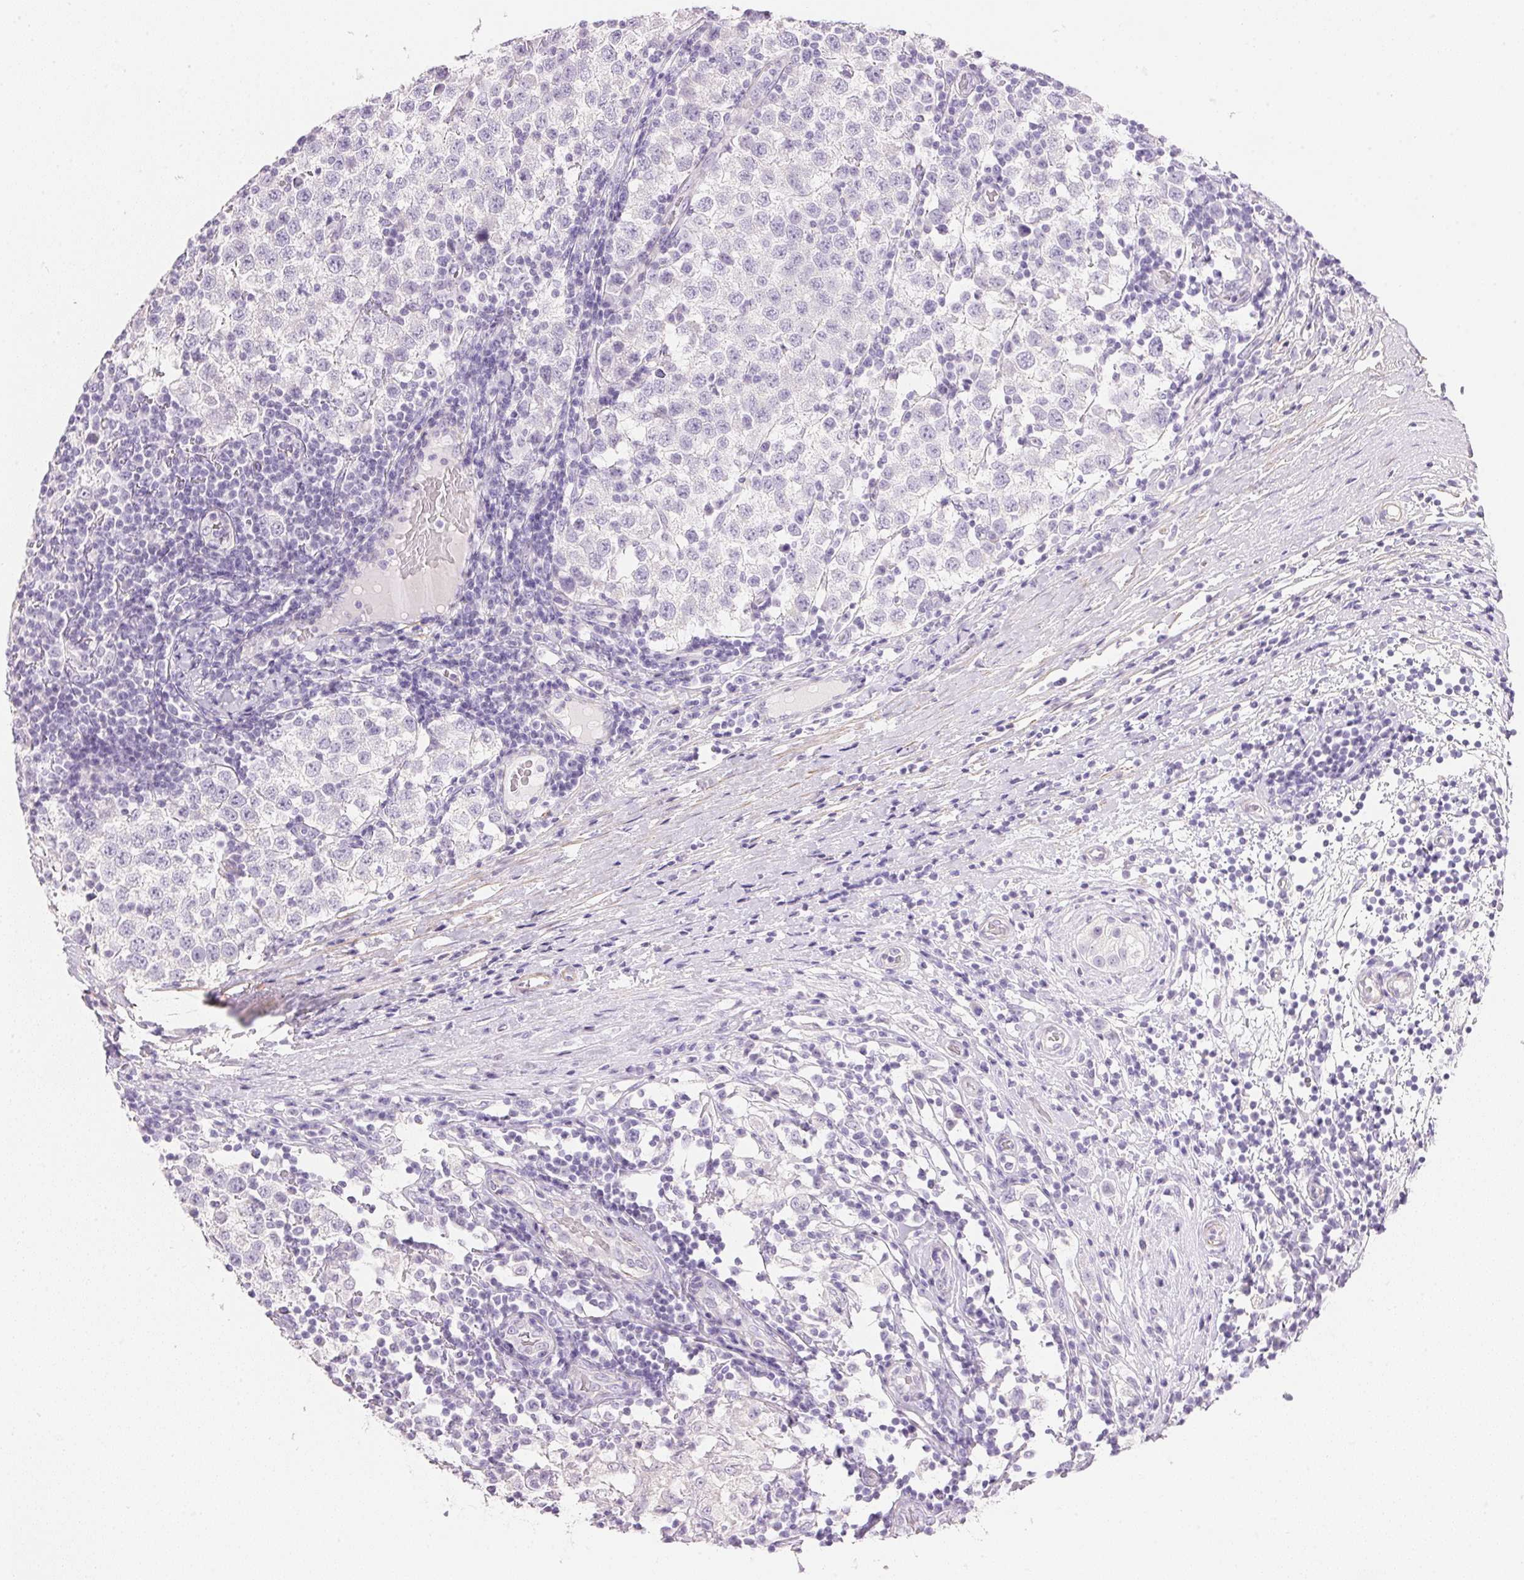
{"staining": {"intensity": "negative", "quantity": "none", "location": "none"}, "tissue": "testis cancer", "cell_type": "Tumor cells", "image_type": "cancer", "snomed": [{"axis": "morphology", "description": "Seminoma, NOS"}, {"axis": "topography", "description": "Testis"}], "caption": "IHC micrograph of seminoma (testis) stained for a protein (brown), which reveals no positivity in tumor cells.", "gene": "KCNE2", "patient": {"sex": "male", "age": 34}}